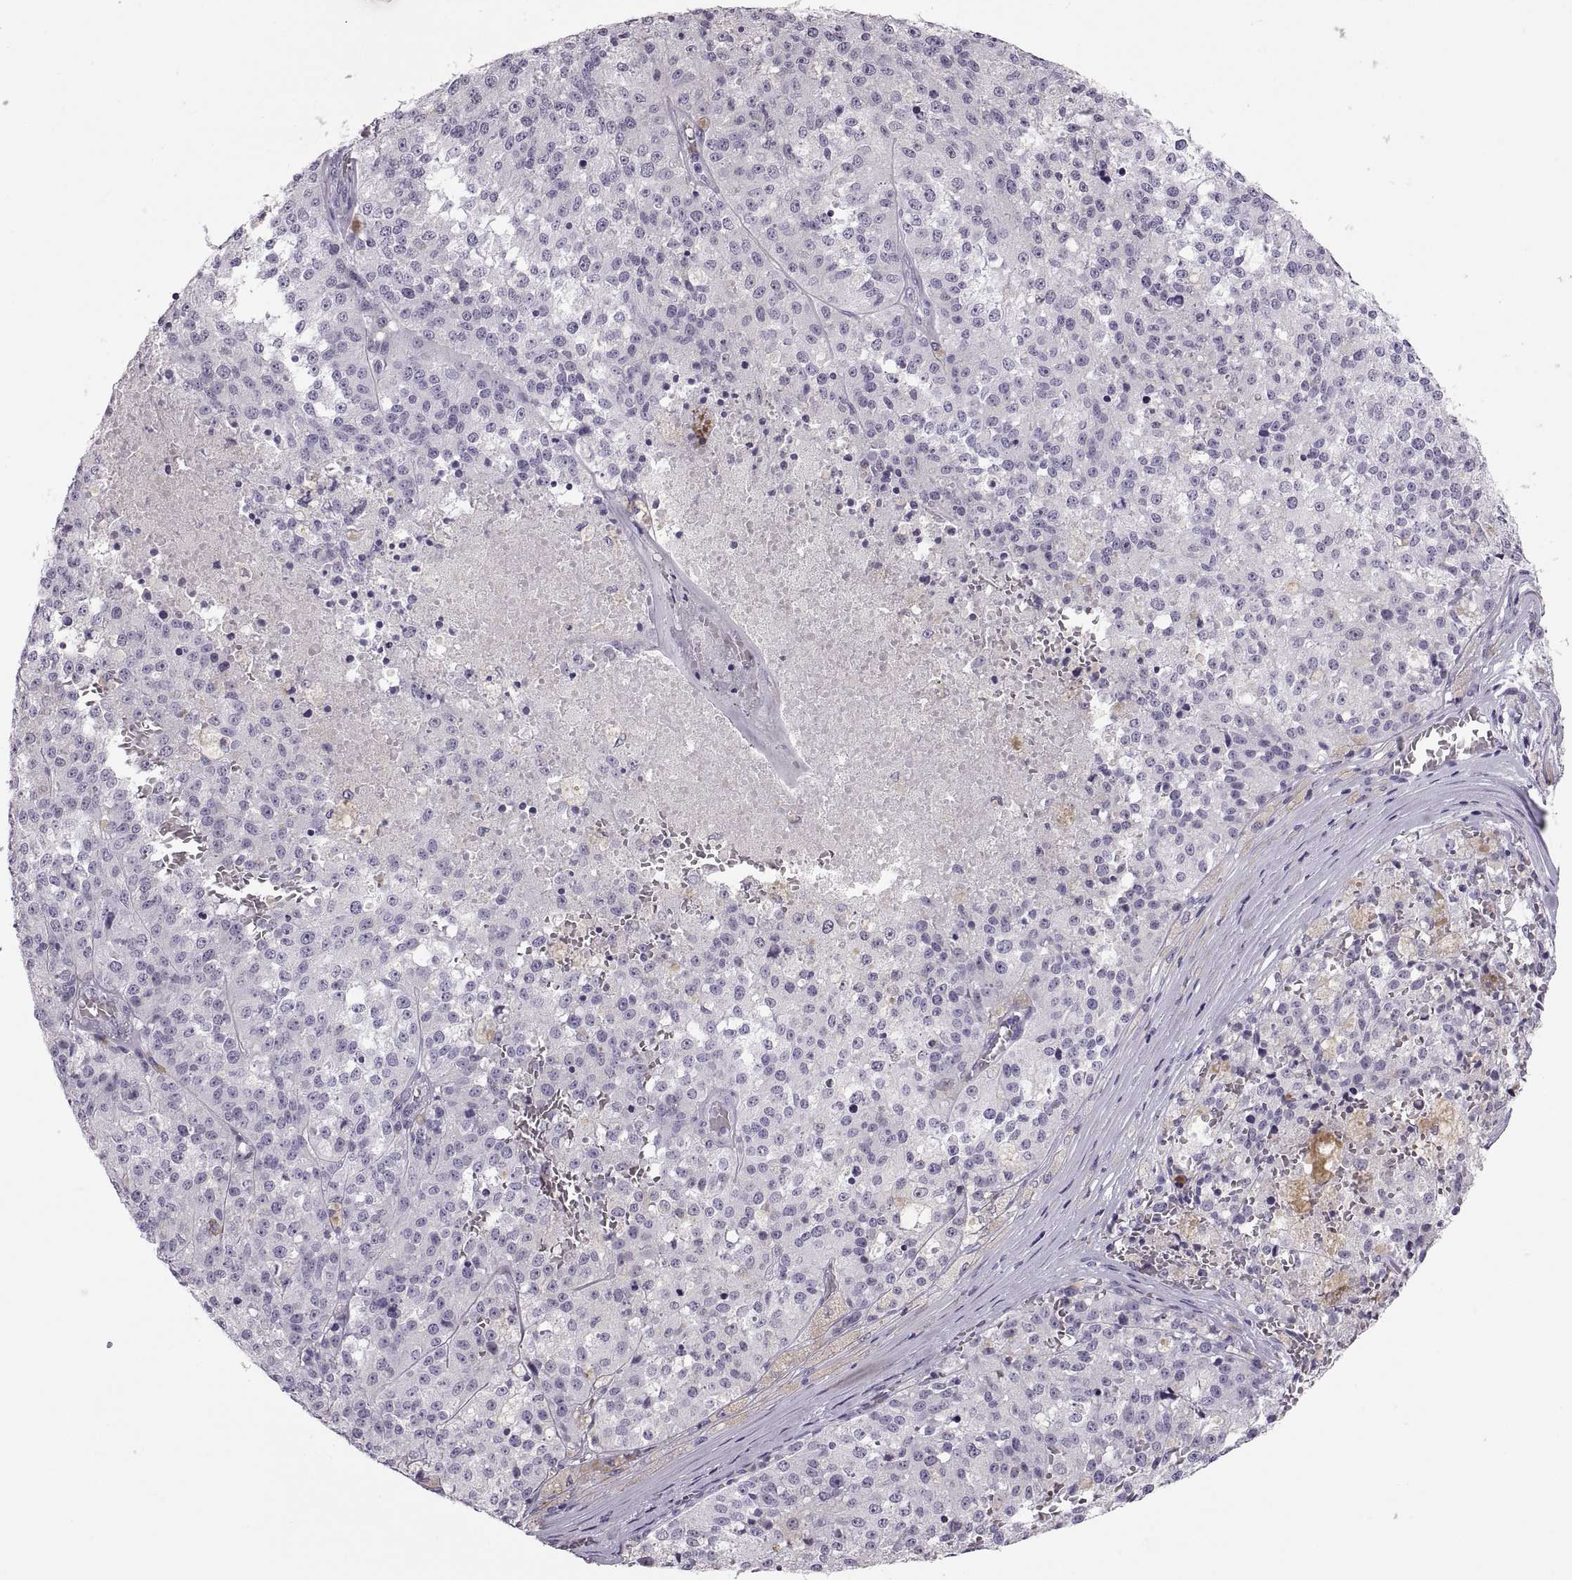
{"staining": {"intensity": "negative", "quantity": "none", "location": "none"}, "tissue": "melanoma", "cell_type": "Tumor cells", "image_type": "cancer", "snomed": [{"axis": "morphology", "description": "Malignant melanoma, Metastatic site"}, {"axis": "topography", "description": "Lymph node"}], "caption": "Micrograph shows no protein staining in tumor cells of malignant melanoma (metastatic site) tissue. (DAB (3,3'-diaminobenzidine) immunohistochemistry (IHC), high magnification).", "gene": "QRICH2", "patient": {"sex": "female", "age": 64}}